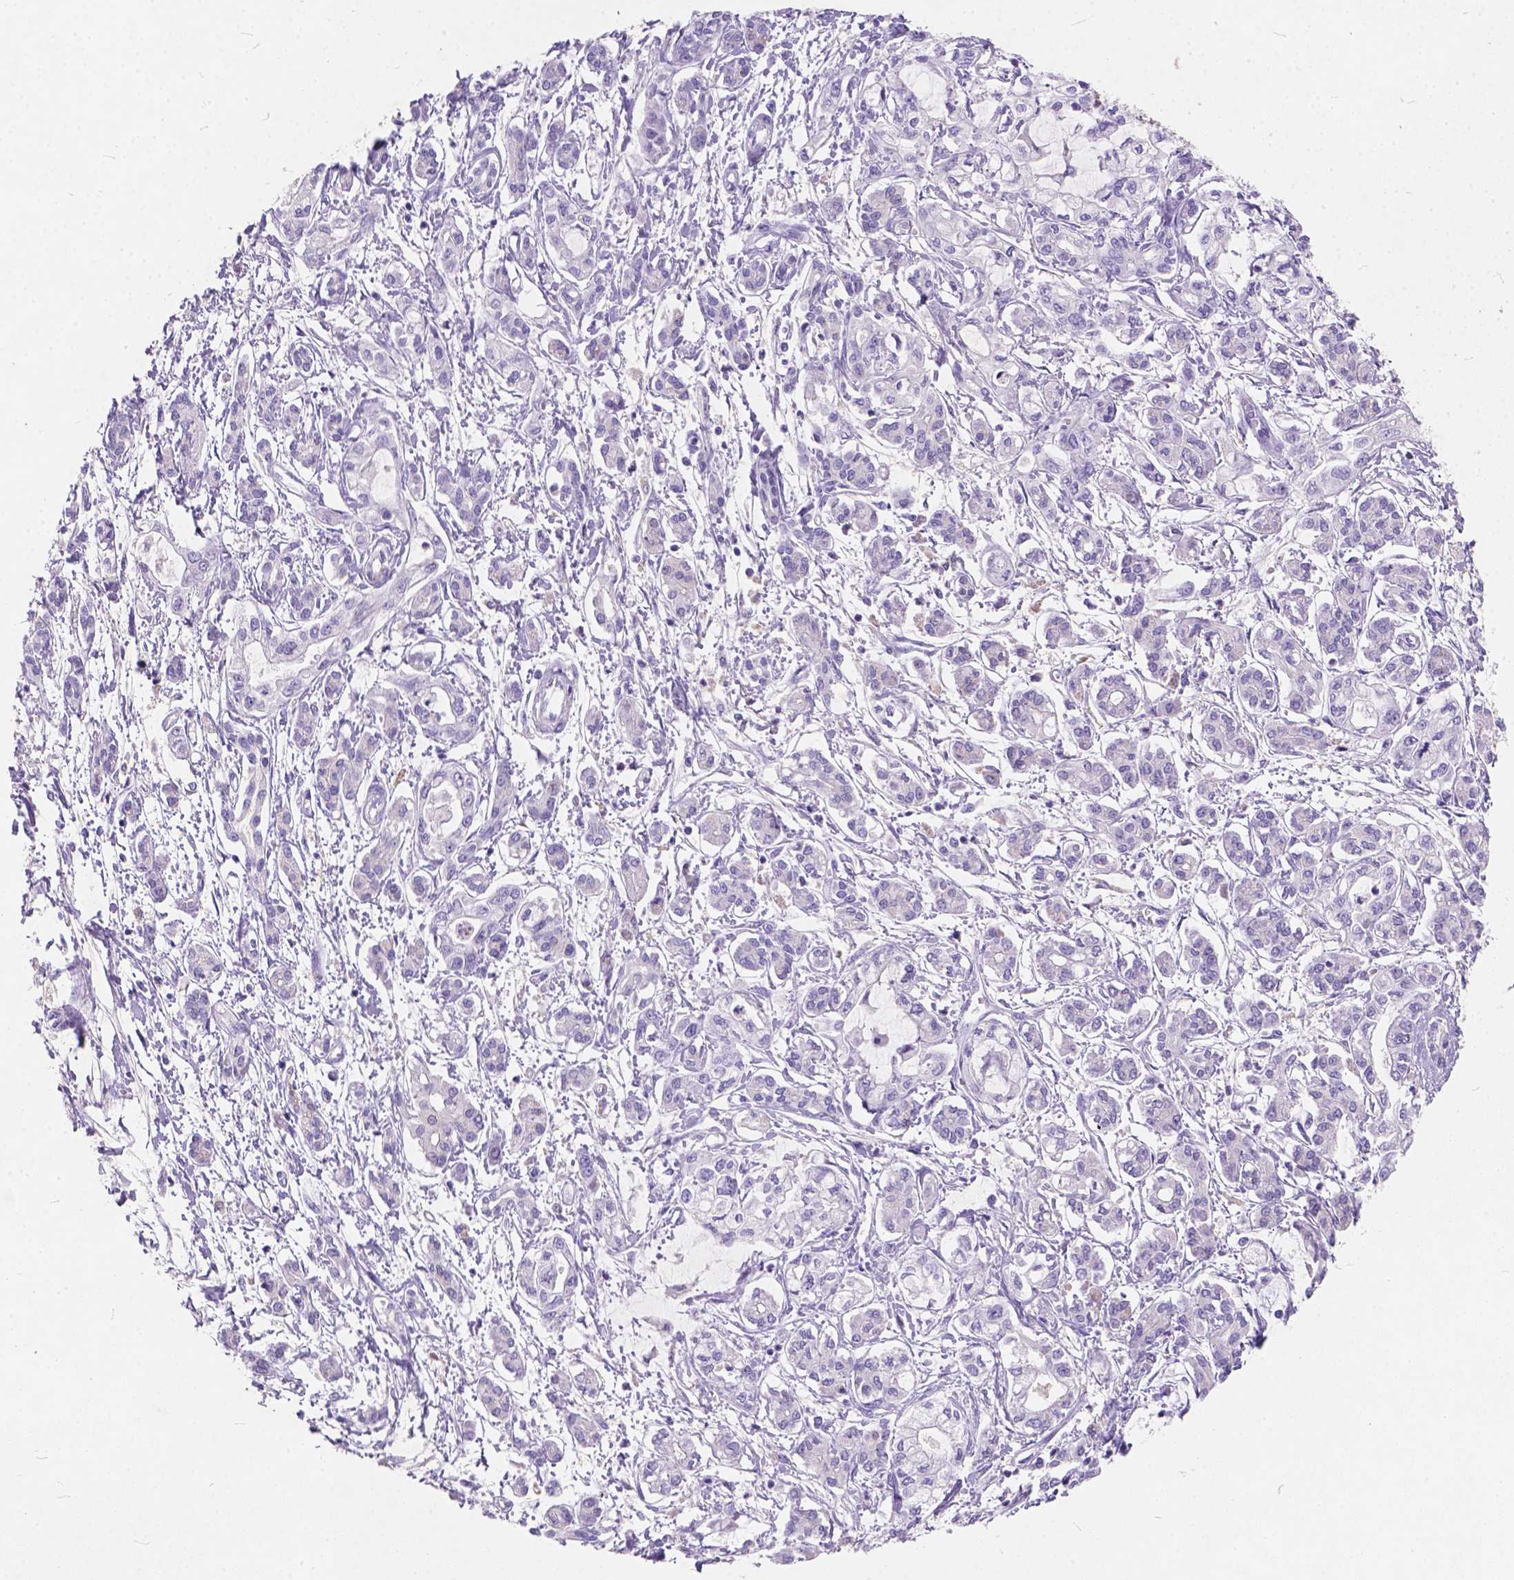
{"staining": {"intensity": "negative", "quantity": "none", "location": "none"}, "tissue": "pancreatic cancer", "cell_type": "Tumor cells", "image_type": "cancer", "snomed": [{"axis": "morphology", "description": "Adenocarcinoma, NOS"}, {"axis": "topography", "description": "Pancreas"}], "caption": "IHC histopathology image of human pancreatic cancer (adenocarcinoma) stained for a protein (brown), which demonstrates no positivity in tumor cells.", "gene": "PEX11G", "patient": {"sex": "male", "age": 54}}